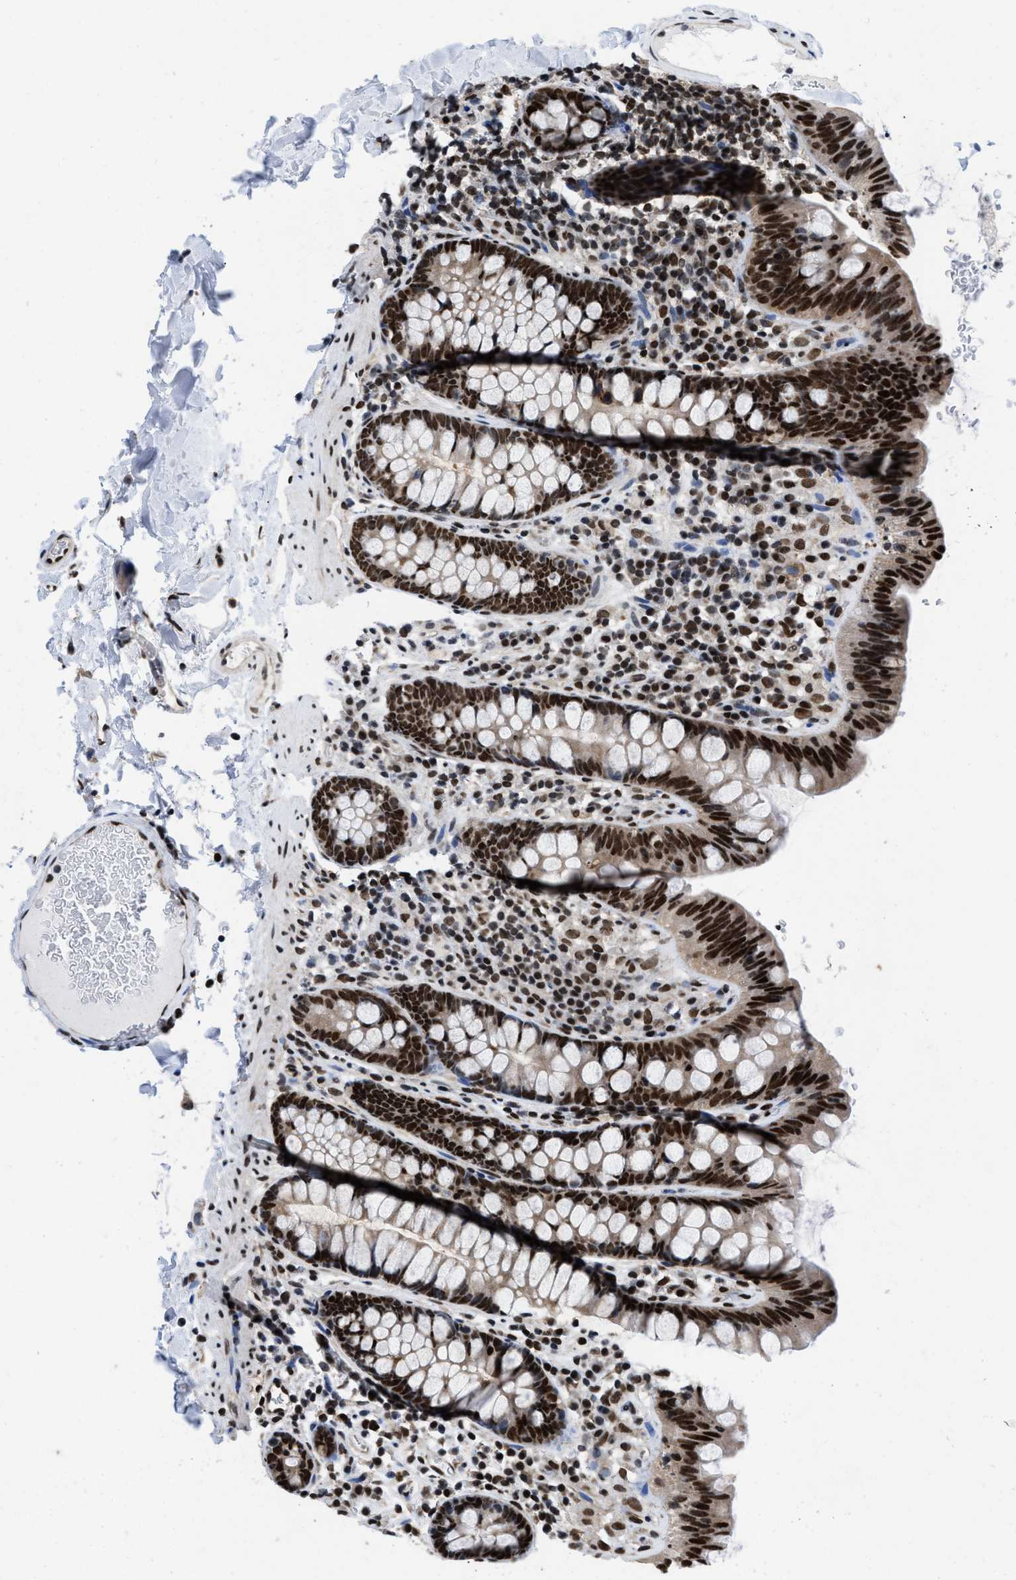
{"staining": {"intensity": "moderate", "quantity": ">75%", "location": "cytoplasmic/membranous,nuclear"}, "tissue": "colon", "cell_type": "Endothelial cells", "image_type": "normal", "snomed": [{"axis": "morphology", "description": "Normal tissue, NOS"}, {"axis": "topography", "description": "Colon"}], "caption": "Immunohistochemical staining of benign colon shows moderate cytoplasmic/membranous,nuclear protein expression in about >75% of endothelial cells. Immunohistochemistry (ihc) stains the protein of interest in brown and the nuclei are stained blue.", "gene": "SAFB", "patient": {"sex": "female", "age": 80}}